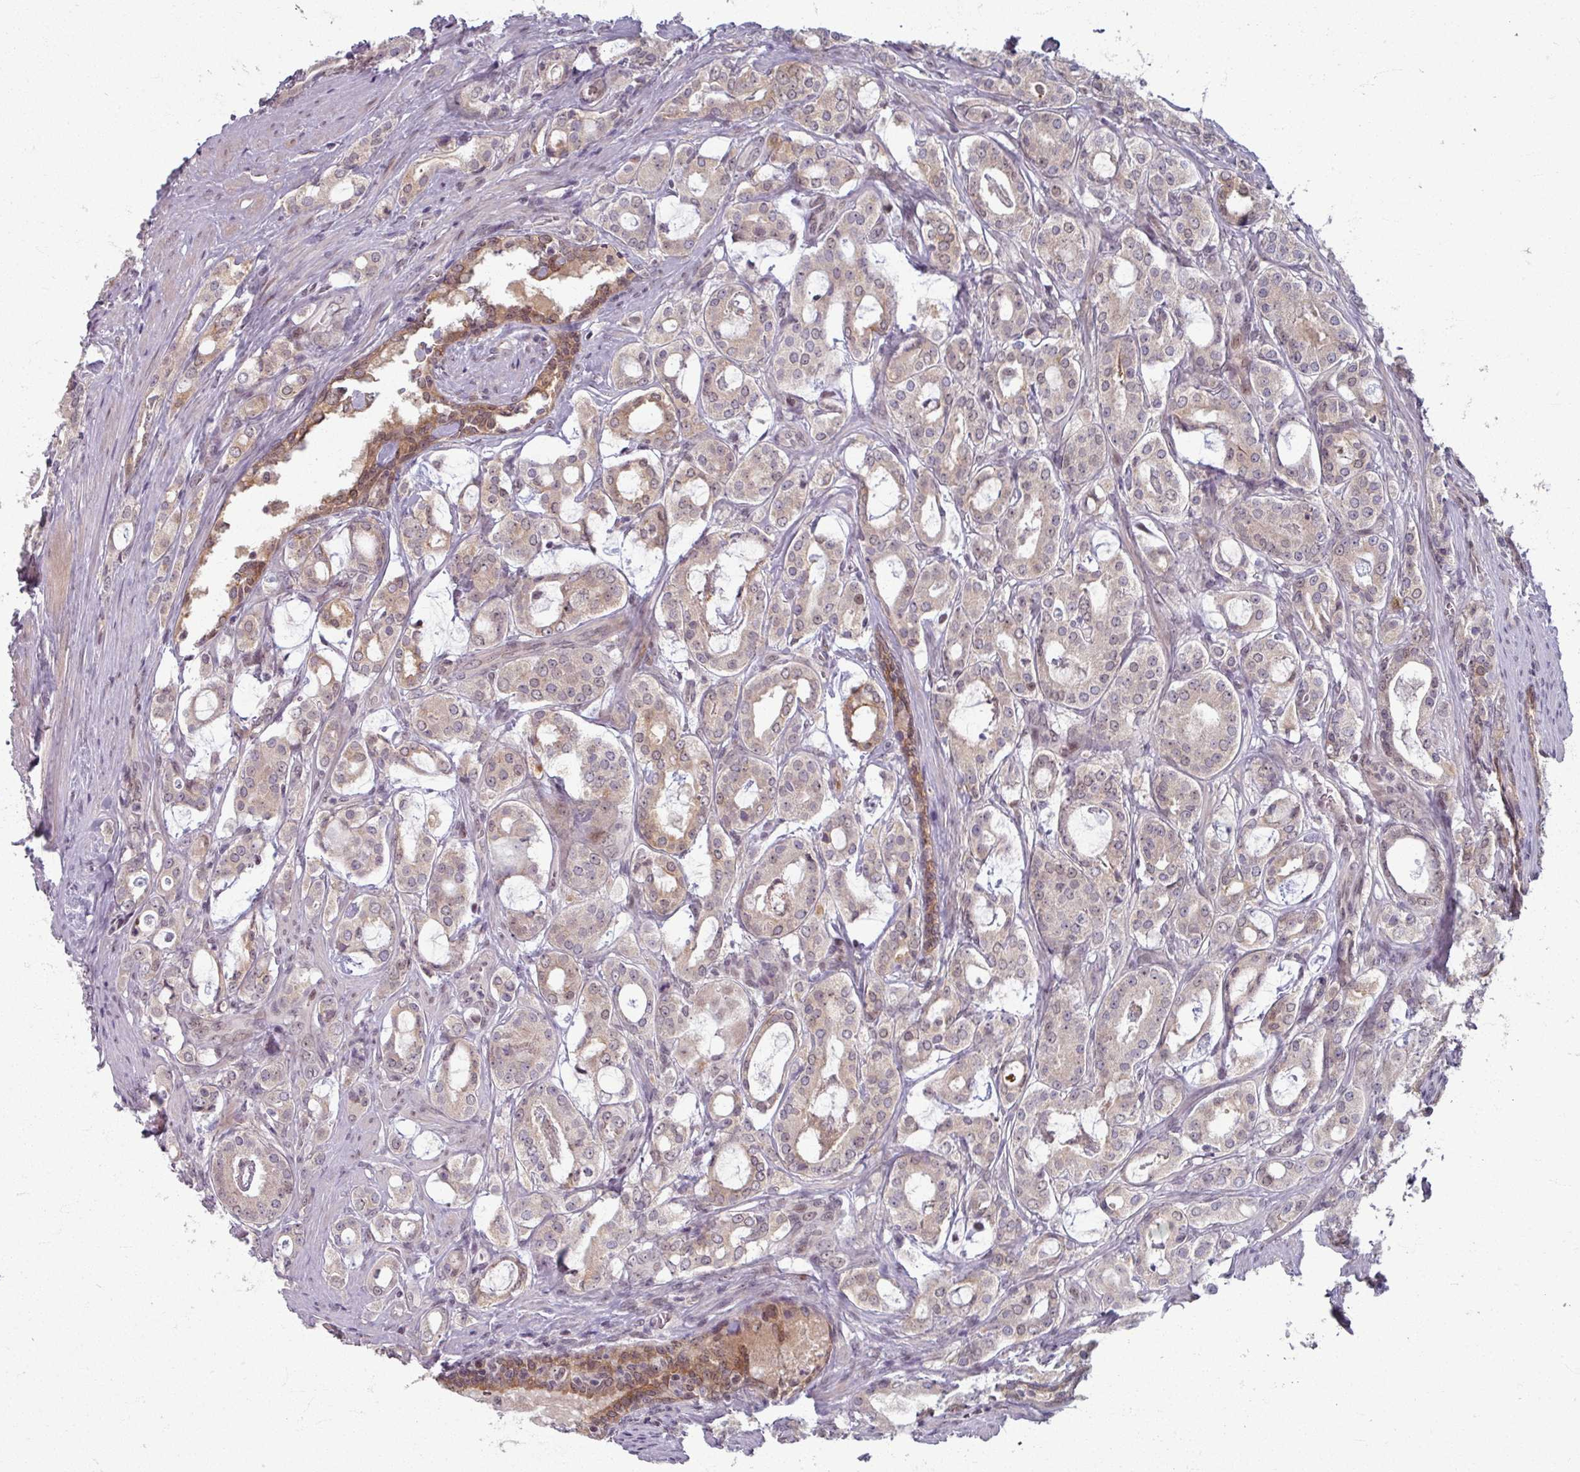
{"staining": {"intensity": "weak", "quantity": "<25%", "location": "cytoplasmic/membranous"}, "tissue": "prostate cancer", "cell_type": "Tumor cells", "image_type": "cancer", "snomed": [{"axis": "morphology", "description": "Adenocarcinoma, High grade"}, {"axis": "topography", "description": "Prostate"}], "caption": "Immunohistochemical staining of human prostate cancer (high-grade adenocarcinoma) shows no significant staining in tumor cells. (DAB immunohistochemistry visualized using brightfield microscopy, high magnification).", "gene": "KLC3", "patient": {"sex": "male", "age": 63}}